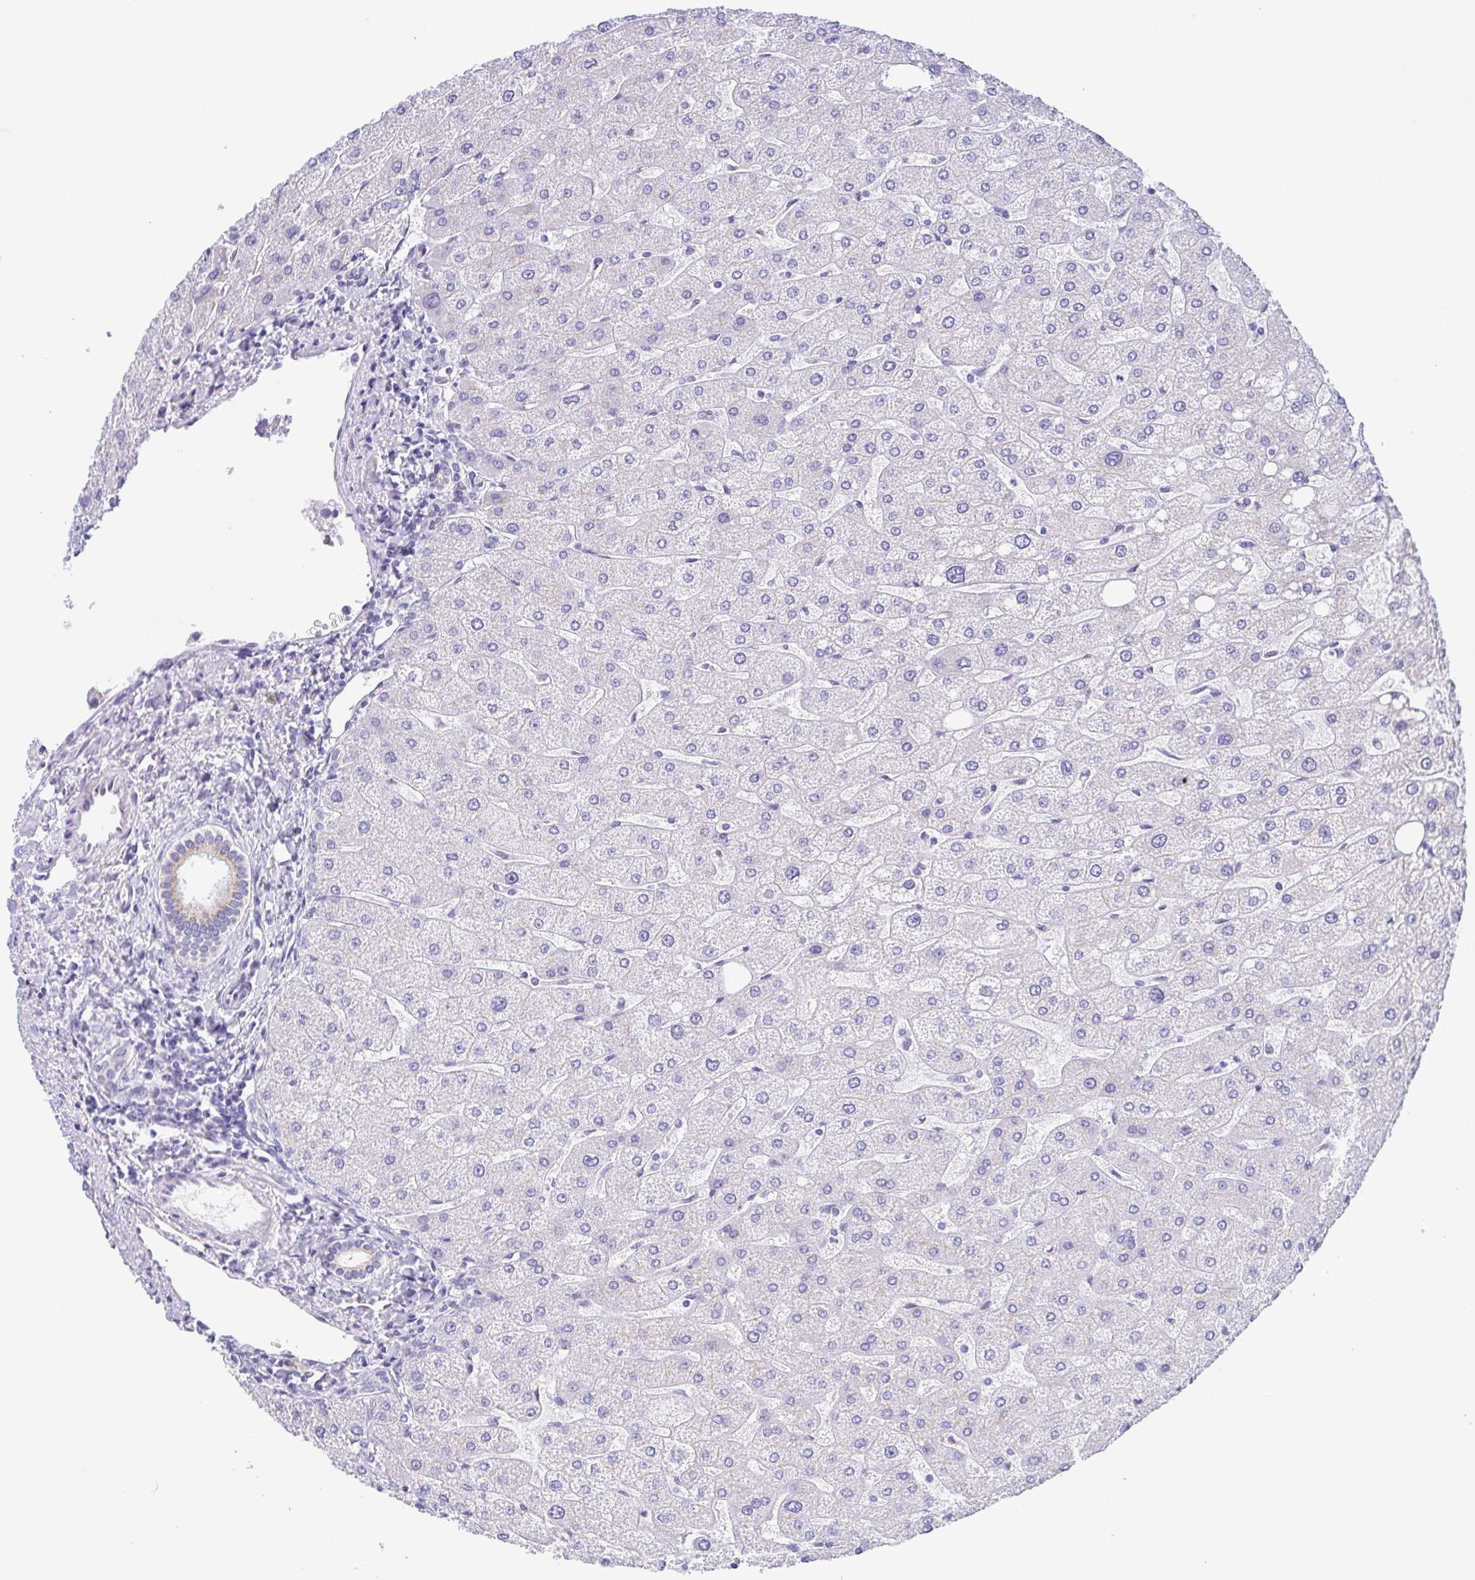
{"staining": {"intensity": "weak", "quantity": "<25%", "location": "cytoplasmic/membranous"}, "tissue": "liver", "cell_type": "Cholangiocytes", "image_type": "normal", "snomed": [{"axis": "morphology", "description": "Normal tissue, NOS"}, {"axis": "topography", "description": "Liver"}], "caption": "This is a image of immunohistochemistry staining of normal liver, which shows no positivity in cholangiocytes. The staining was performed using DAB to visualize the protein expression in brown, while the nuclei were stained in blue with hematoxylin (Magnification: 20x).", "gene": "SULT1B1", "patient": {"sex": "male", "age": 67}}